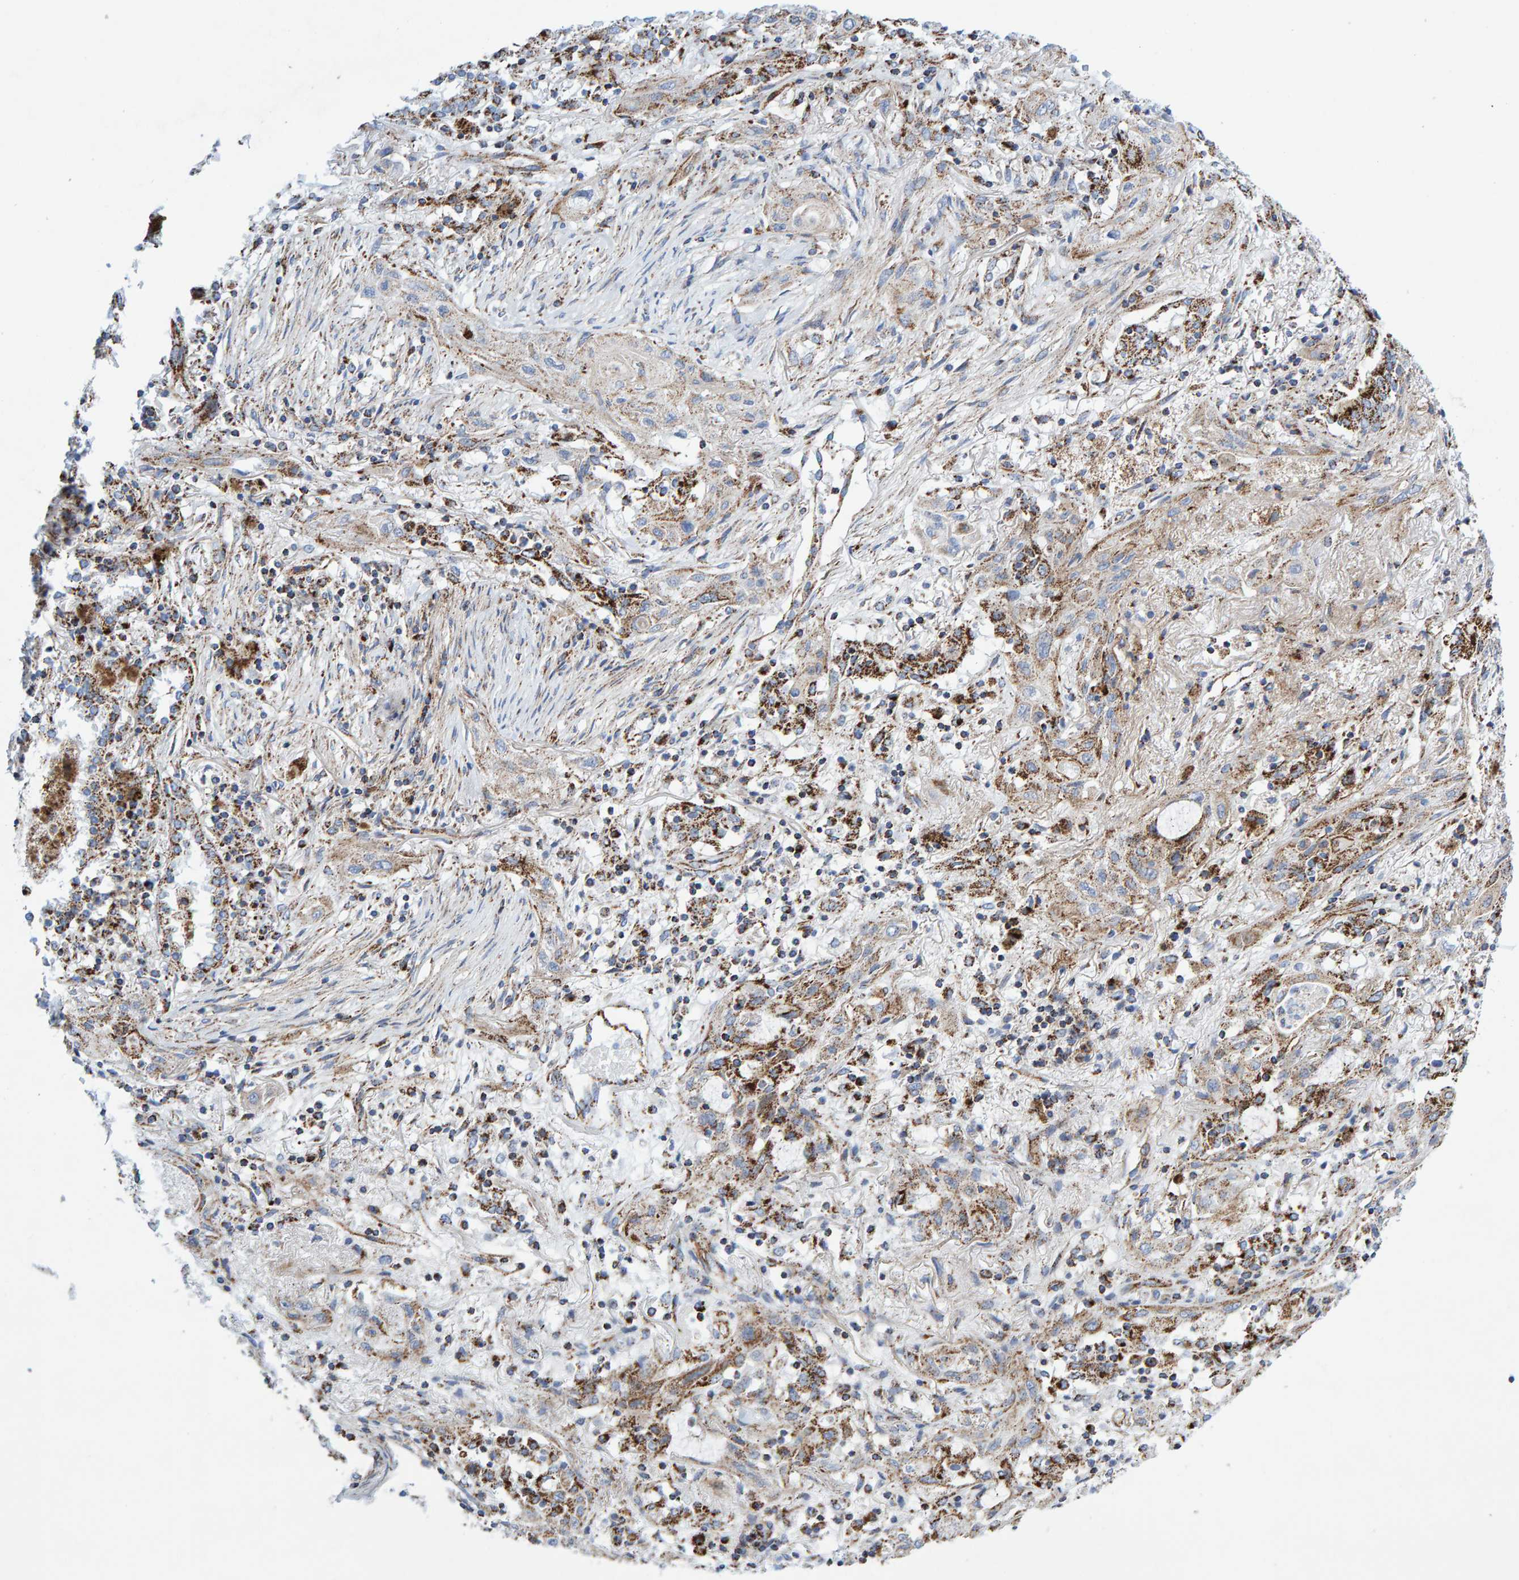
{"staining": {"intensity": "moderate", "quantity": ">75%", "location": "cytoplasmic/membranous"}, "tissue": "lung cancer", "cell_type": "Tumor cells", "image_type": "cancer", "snomed": [{"axis": "morphology", "description": "Squamous cell carcinoma, NOS"}, {"axis": "topography", "description": "Lung"}], "caption": "A histopathology image of lung cancer stained for a protein displays moderate cytoplasmic/membranous brown staining in tumor cells.", "gene": "GGTA1", "patient": {"sex": "female", "age": 47}}